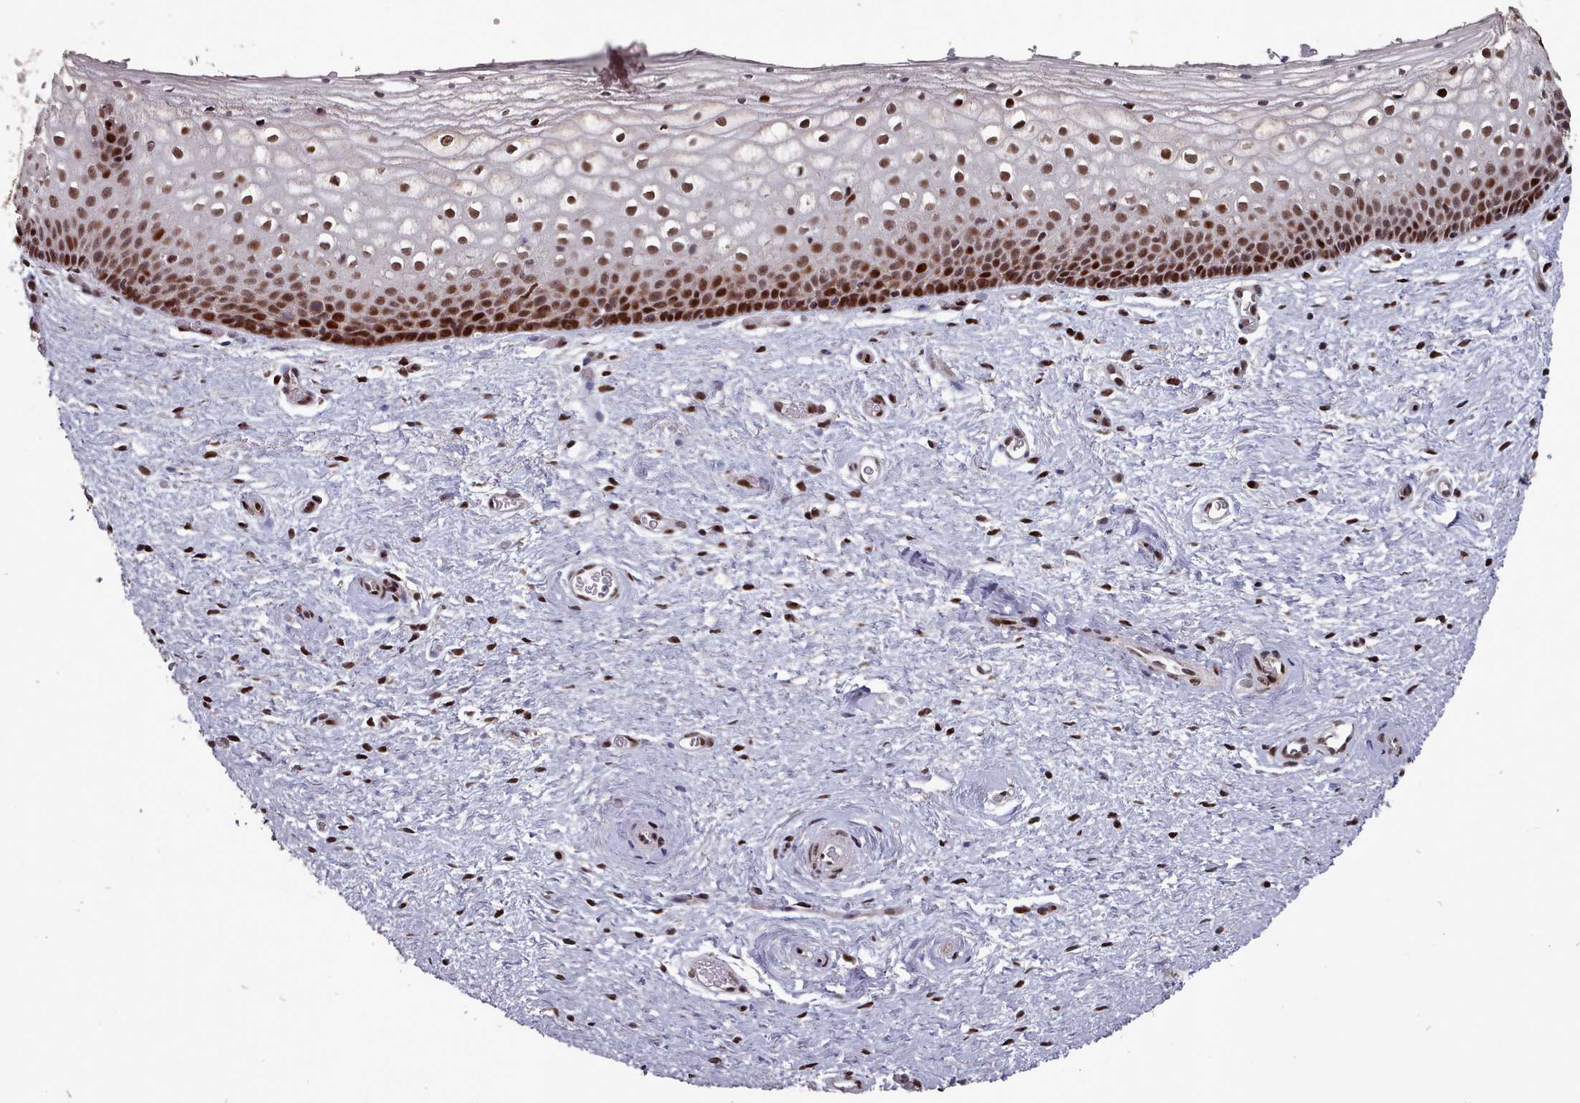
{"staining": {"intensity": "strong", "quantity": ">75%", "location": "nuclear"}, "tissue": "vagina", "cell_type": "Squamous epithelial cells", "image_type": "normal", "snomed": [{"axis": "morphology", "description": "Normal tissue, NOS"}, {"axis": "topography", "description": "Vagina"}], "caption": "Immunohistochemical staining of unremarkable vagina displays >75% levels of strong nuclear protein staining in approximately >75% of squamous epithelial cells. Immunohistochemistry (ihc) stains the protein in brown and the nuclei are stained blue.", "gene": "PNRC2", "patient": {"sex": "female", "age": 60}}